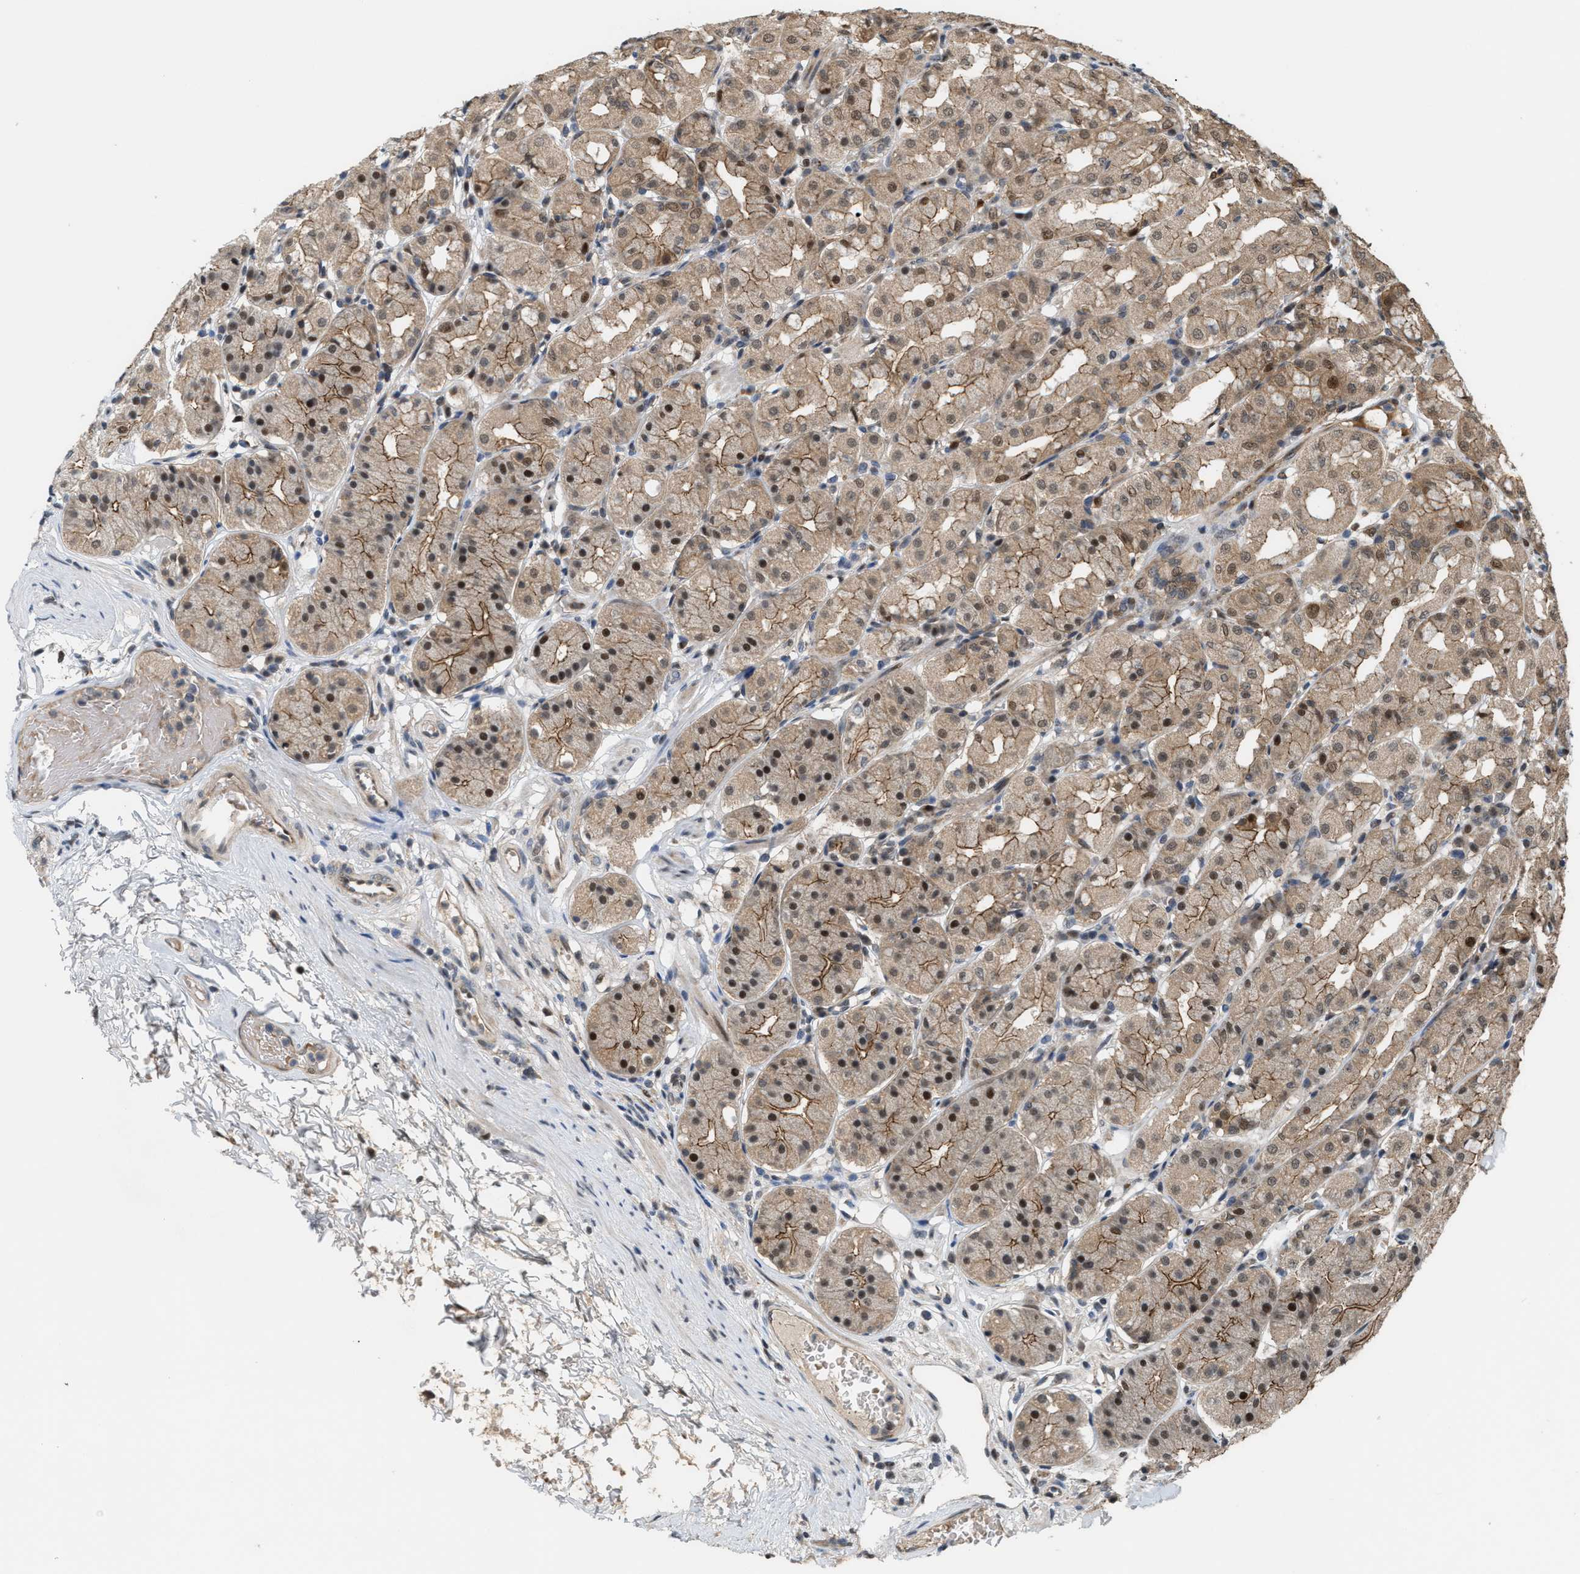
{"staining": {"intensity": "moderate", "quantity": ">75%", "location": "cytoplasmic/membranous"}, "tissue": "stomach", "cell_type": "Glandular cells", "image_type": "normal", "snomed": [{"axis": "morphology", "description": "Normal tissue, NOS"}, {"axis": "topography", "description": "Stomach"}, {"axis": "topography", "description": "Stomach, lower"}], "caption": "A medium amount of moderate cytoplasmic/membranous positivity is present in about >75% of glandular cells in unremarkable stomach.", "gene": "RFFL", "patient": {"sex": "female", "age": 56}}